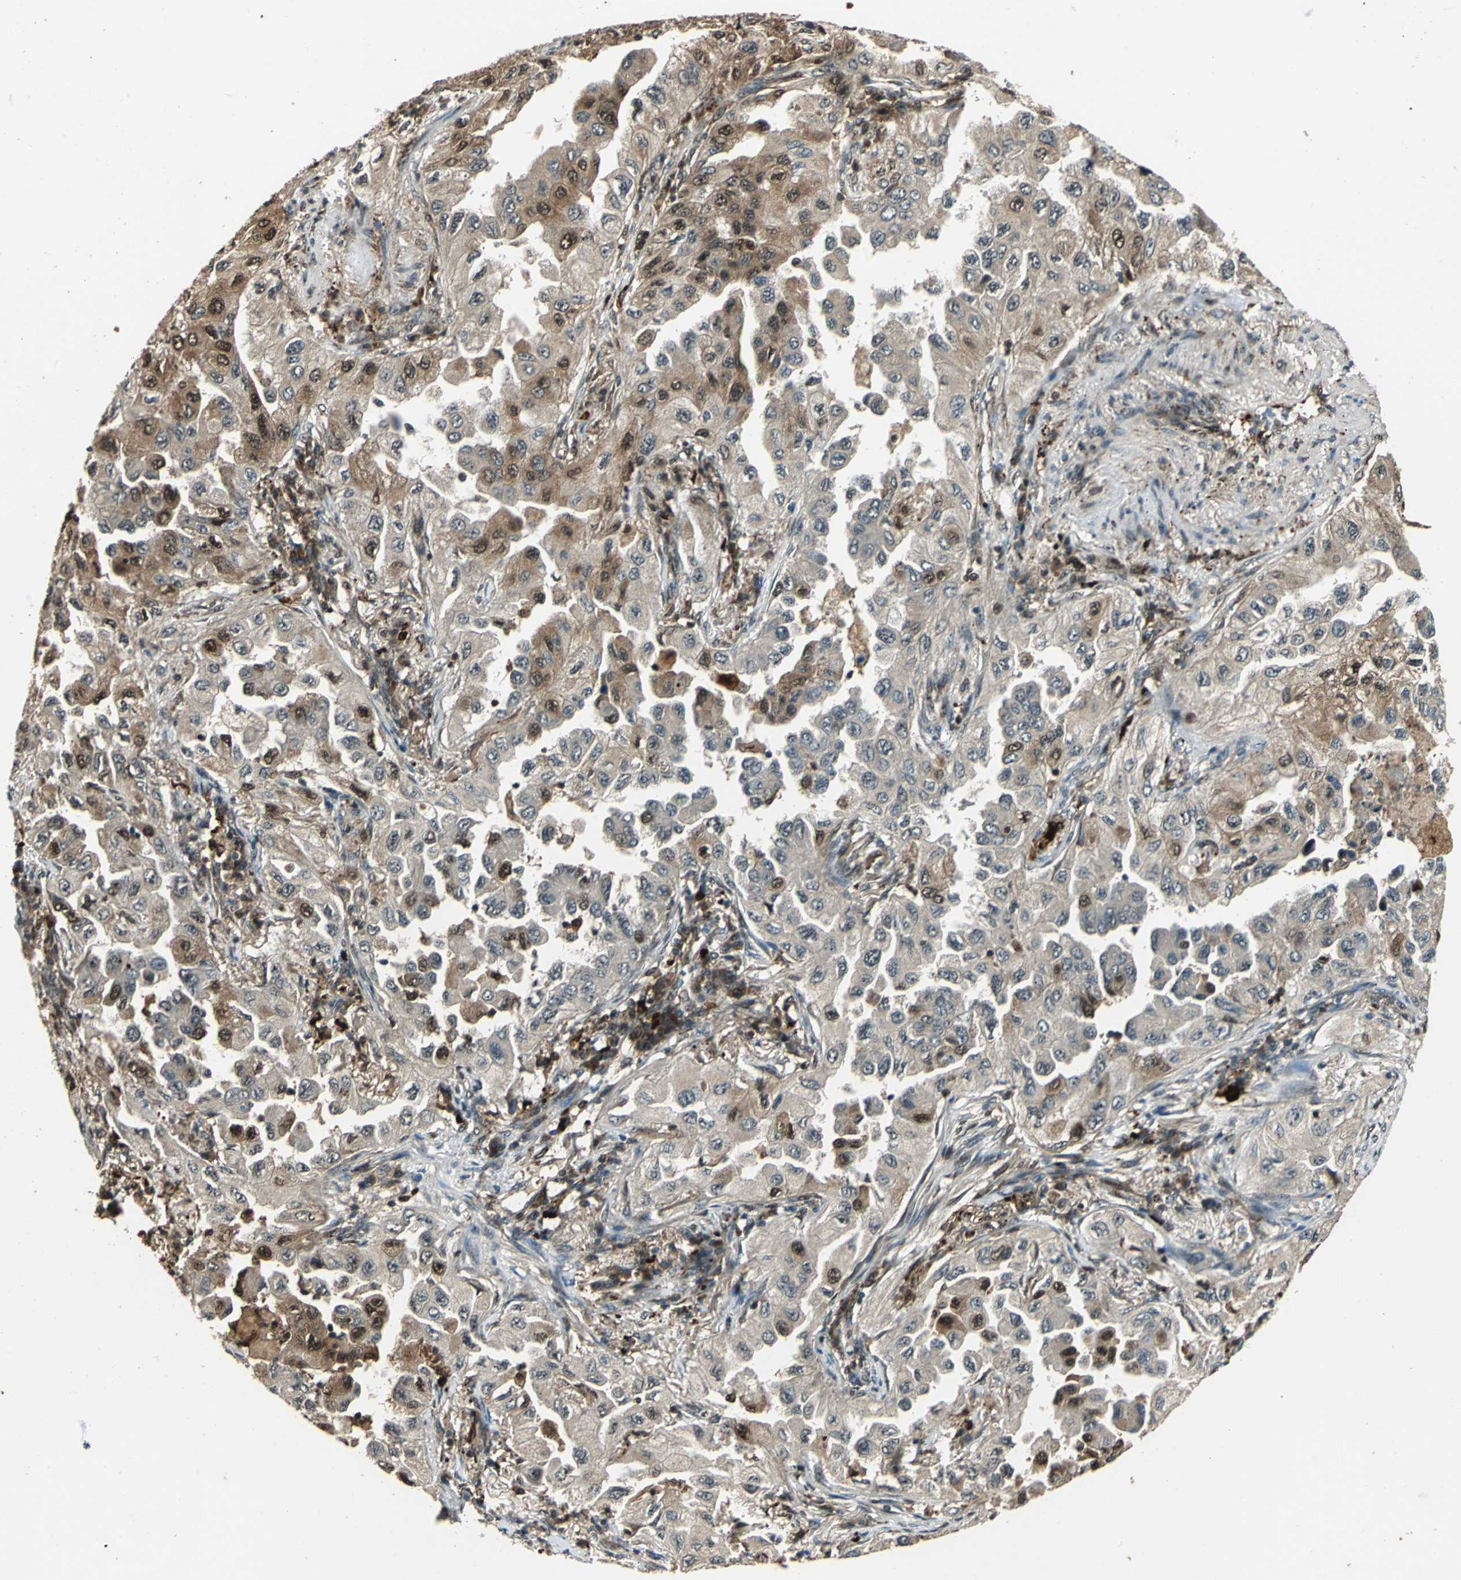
{"staining": {"intensity": "moderate", "quantity": ">75%", "location": "cytoplasmic/membranous,nuclear"}, "tissue": "lung cancer", "cell_type": "Tumor cells", "image_type": "cancer", "snomed": [{"axis": "morphology", "description": "Adenocarcinoma, NOS"}, {"axis": "topography", "description": "Lung"}], "caption": "Adenocarcinoma (lung) stained with immunohistochemistry reveals moderate cytoplasmic/membranous and nuclear positivity in about >75% of tumor cells.", "gene": "PPP1R13L", "patient": {"sex": "female", "age": 65}}